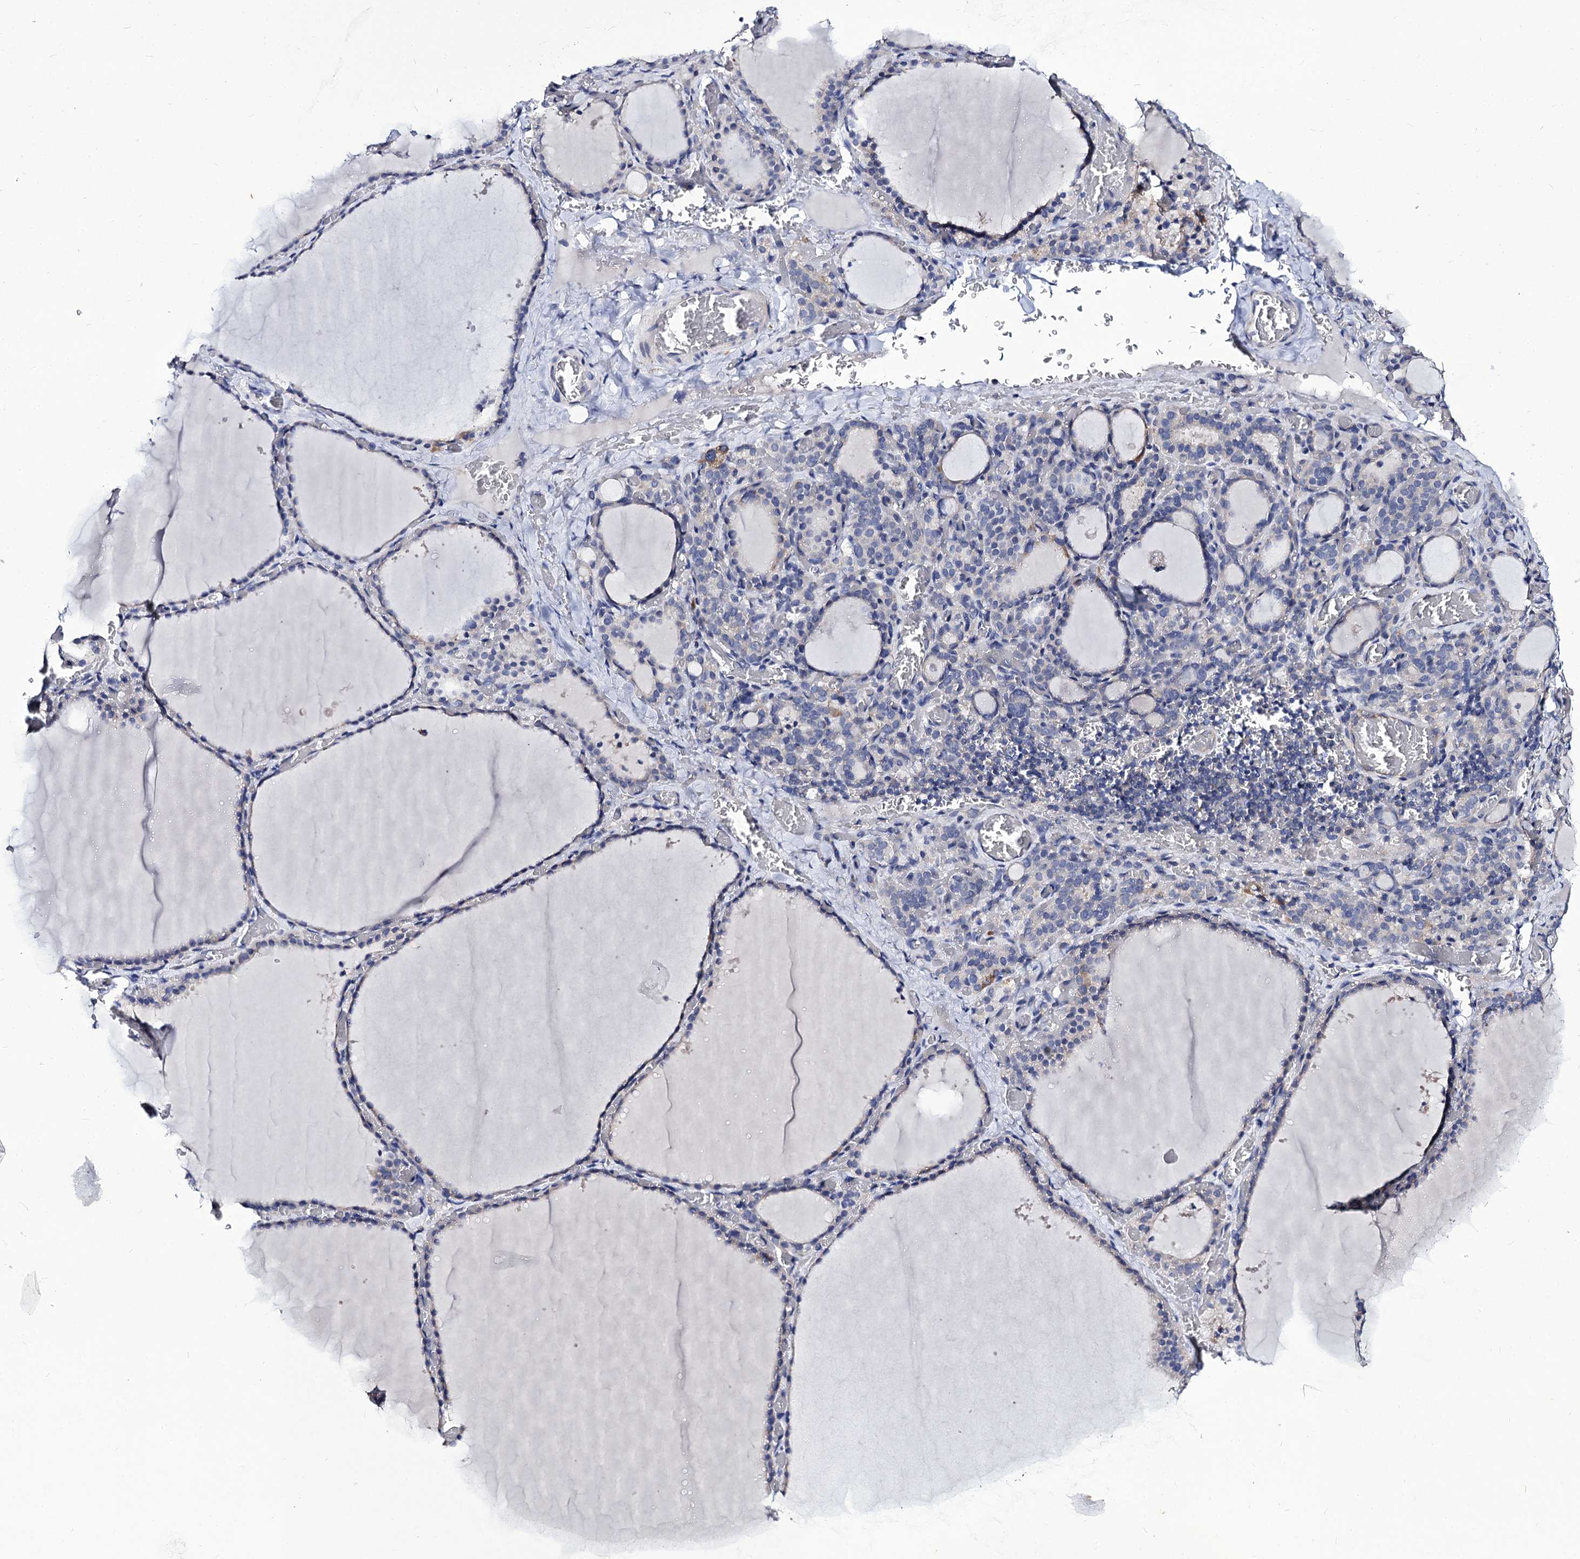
{"staining": {"intensity": "negative", "quantity": "none", "location": "none"}, "tissue": "thyroid gland", "cell_type": "Glandular cells", "image_type": "normal", "snomed": [{"axis": "morphology", "description": "Normal tissue, NOS"}, {"axis": "topography", "description": "Thyroid gland"}], "caption": "The histopathology image shows no staining of glandular cells in unremarkable thyroid gland.", "gene": "PANX2", "patient": {"sex": "female", "age": 39}}